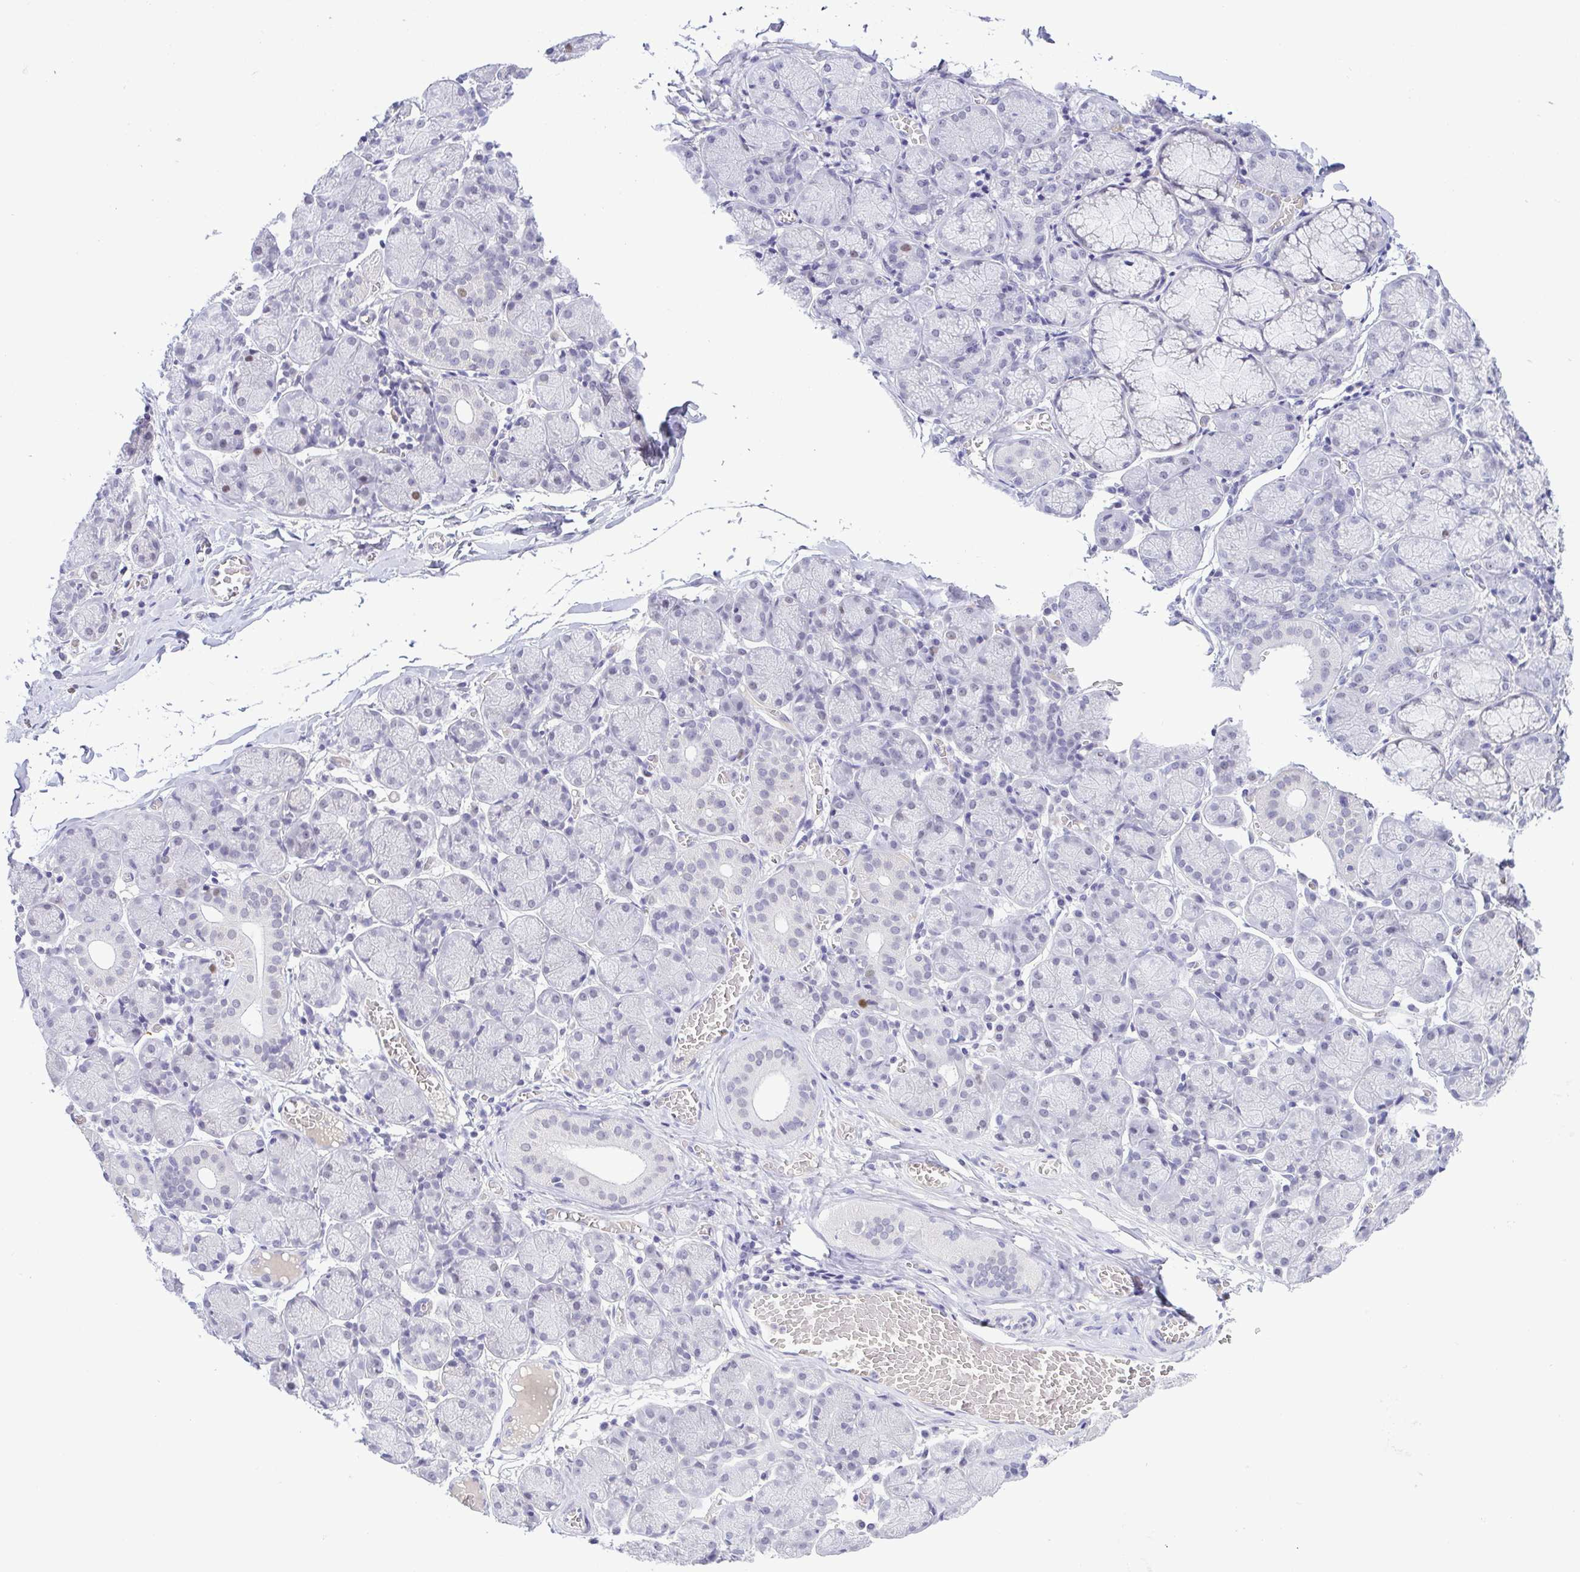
{"staining": {"intensity": "negative", "quantity": "none", "location": "none"}, "tissue": "salivary gland", "cell_type": "Glandular cells", "image_type": "normal", "snomed": [{"axis": "morphology", "description": "Normal tissue, NOS"}, {"axis": "topography", "description": "Salivary gland"}], "caption": "Immunohistochemical staining of normal salivary gland shows no significant positivity in glandular cells.", "gene": "TIPIN", "patient": {"sex": "female", "age": 24}}